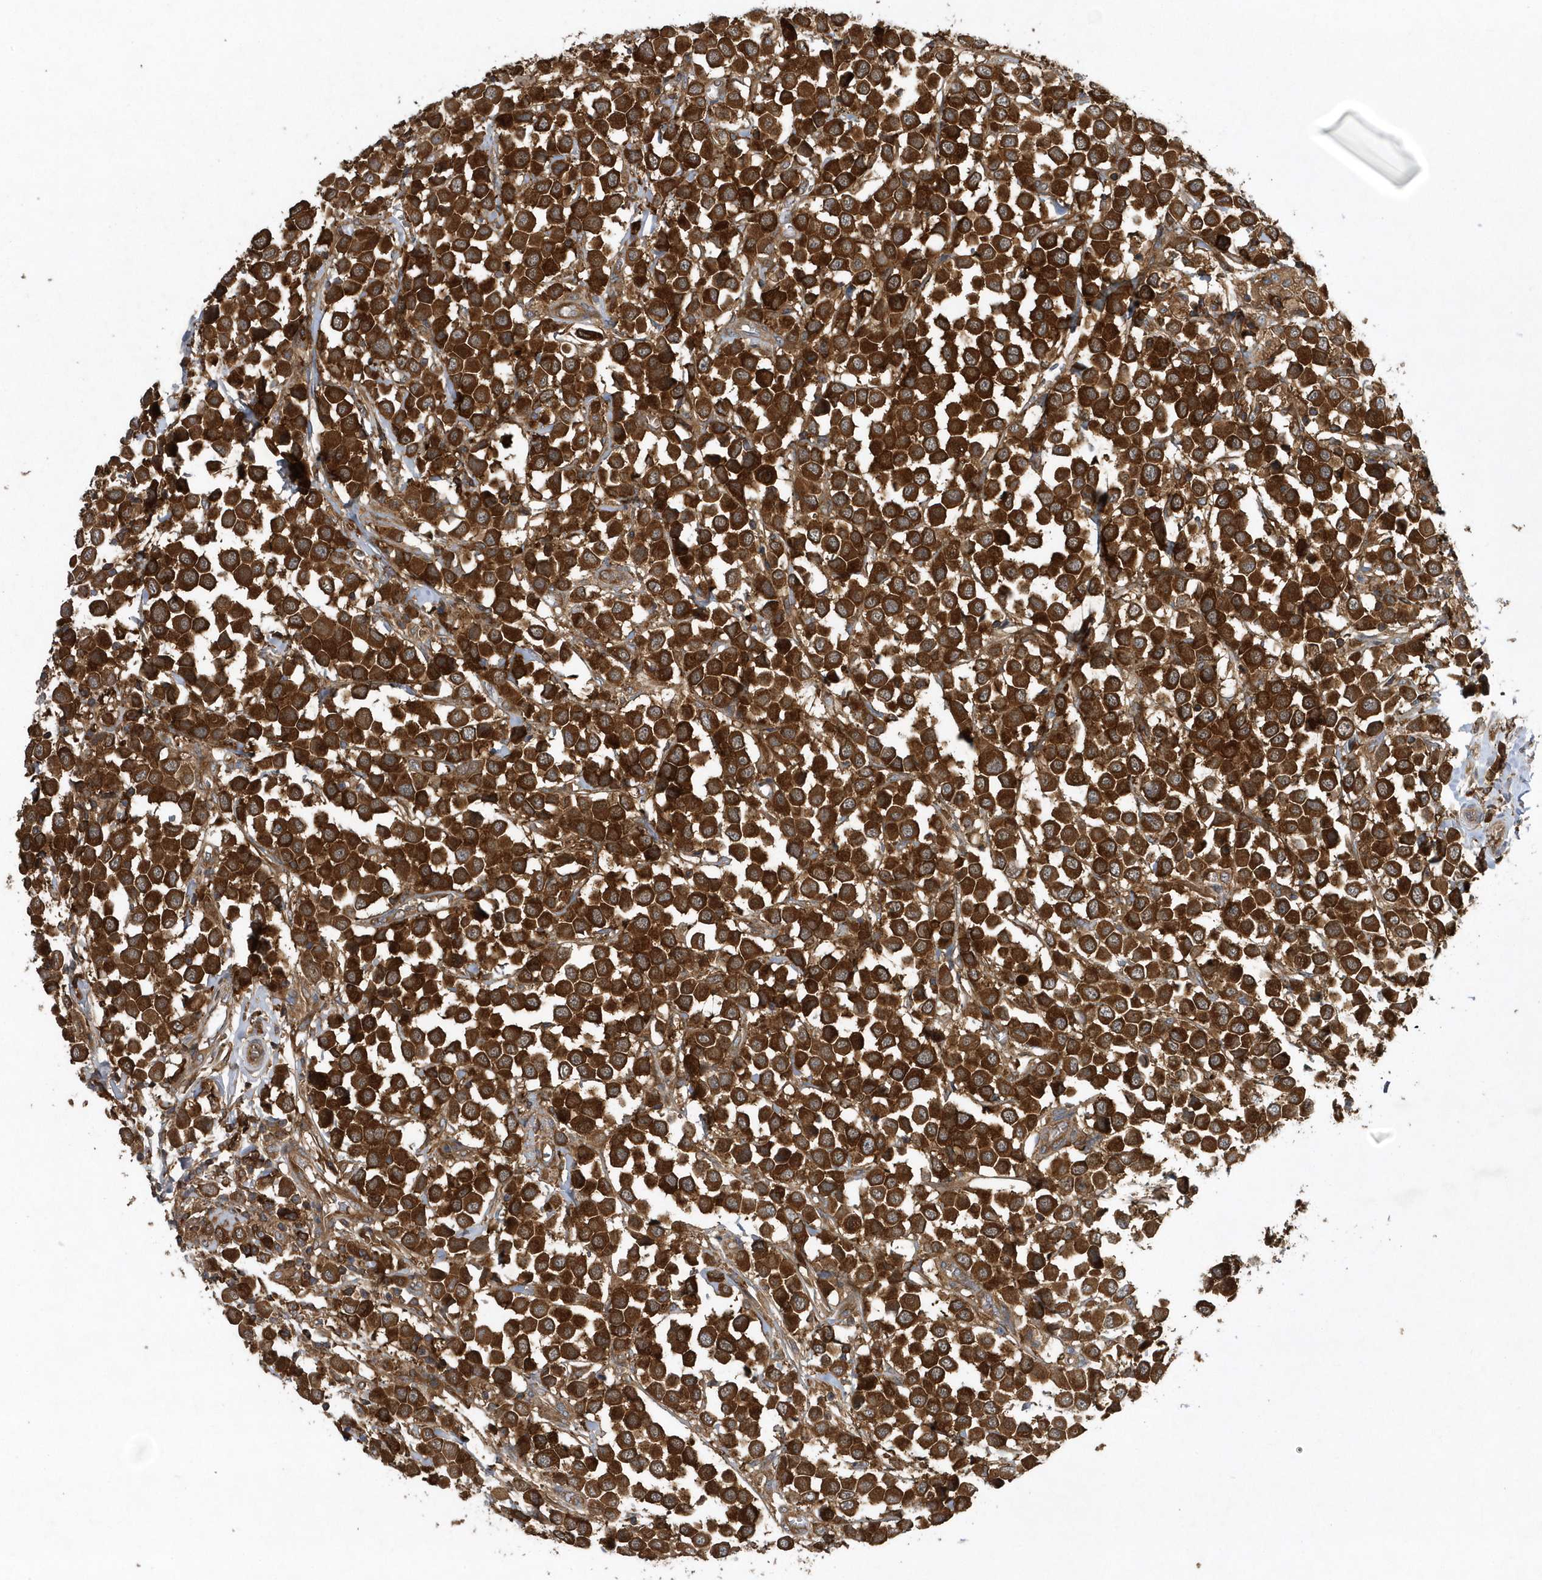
{"staining": {"intensity": "strong", "quantity": ">75%", "location": "cytoplasmic/membranous"}, "tissue": "breast cancer", "cell_type": "Tumor cells", "image_type": "cancer", "snomed": [{"axis": "morphology", "description": "Duct carcinoma"}, {"axis": "topography", "description": "Breast"}], "caption": "Protein positivity by immunohistochemistry displays strong cytoplasmic/membranous positivity in approximately >75% of tumor cells in intraductal carcinoma (breast).", "gene": "PAICS", "patient": {"sex": "female", "age": 61}}